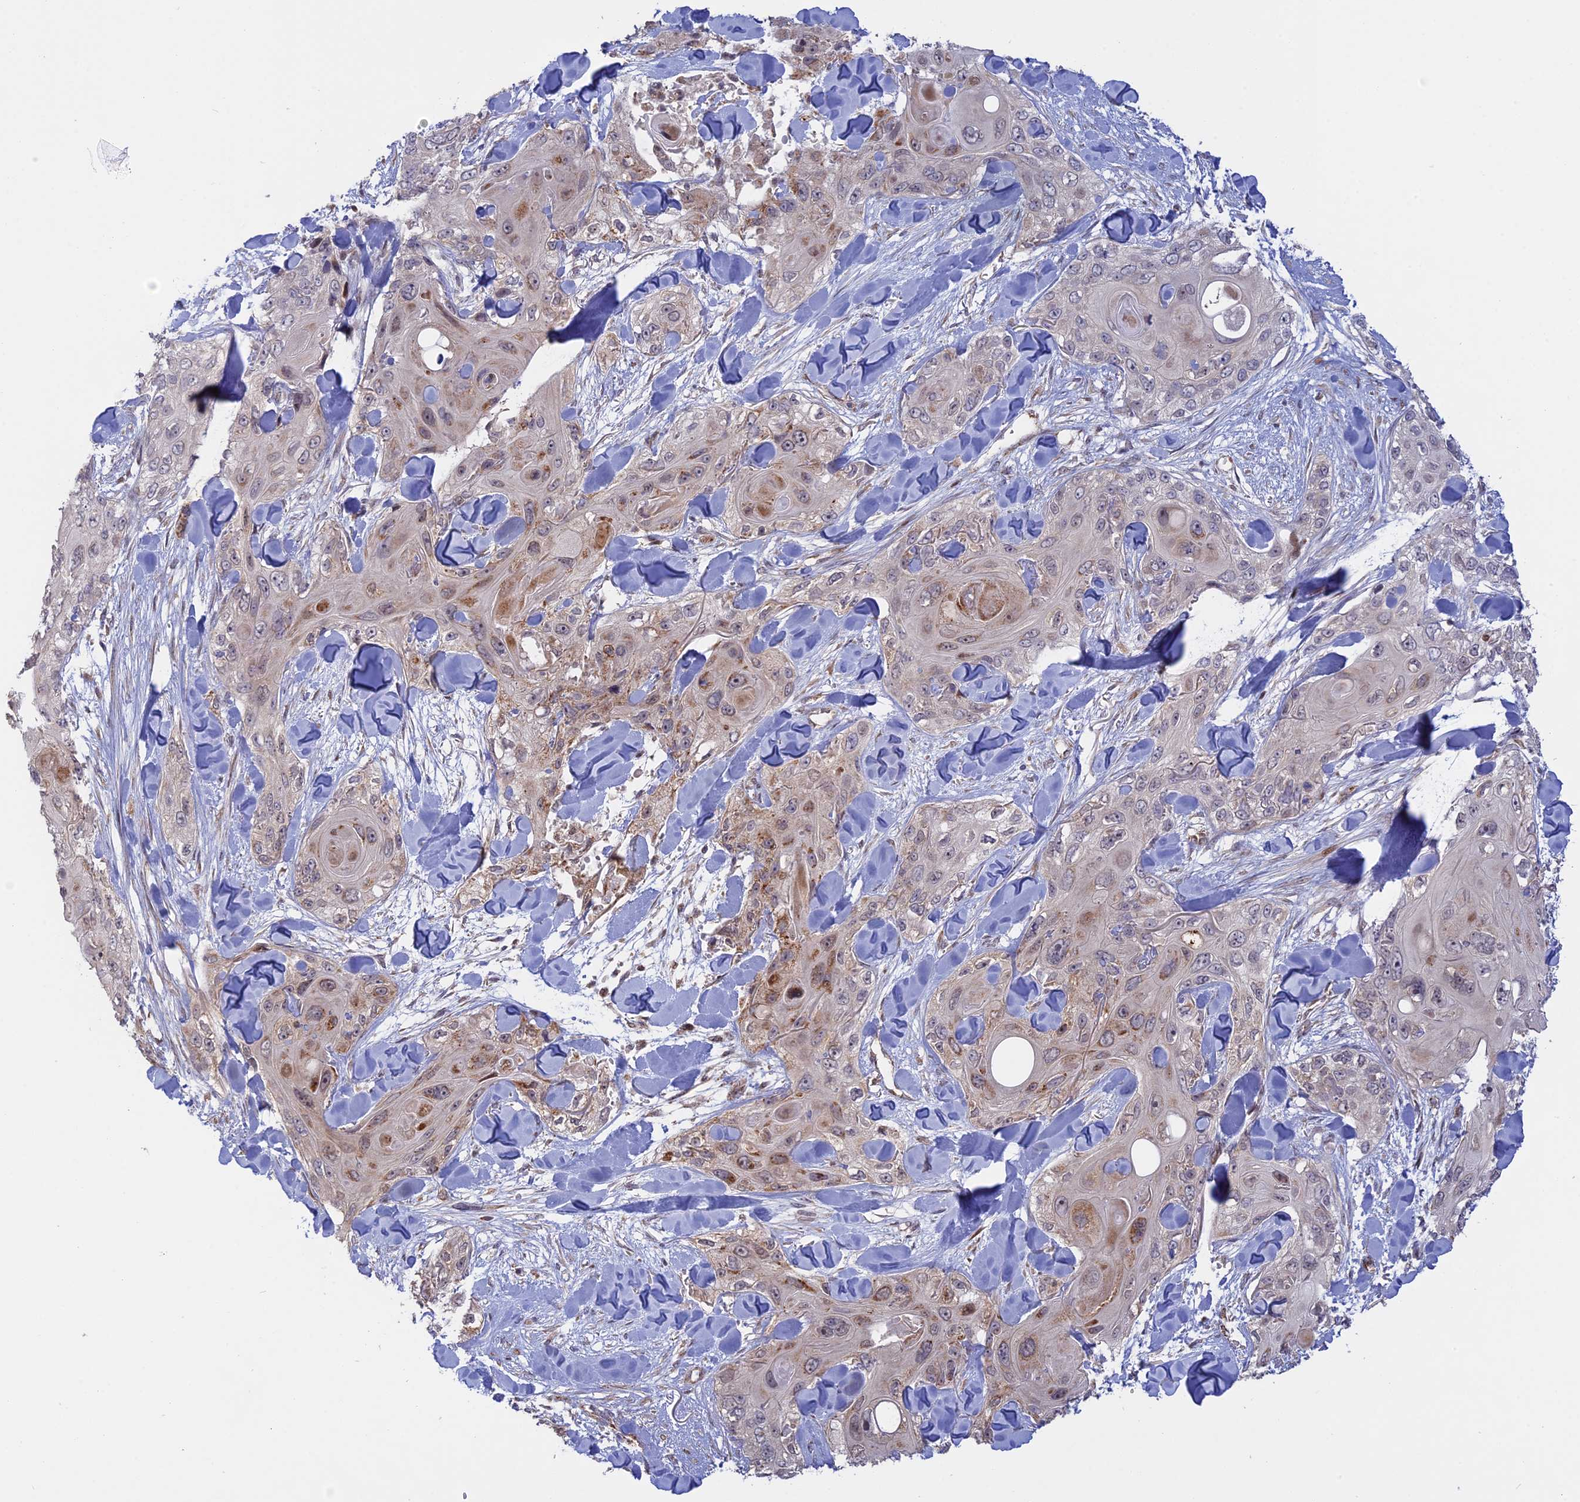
{"staining": {"intensity": "moderate", "quantity": "<25%", "location": "cytoplasmic/membranous"}, "tissue": "skin cancer", "cell_type": "Tumor cells", "image_type": "cancer", "snomed": [{"axis": "morphology", "description": "Normal tissue, NOS"}, {"axis": "morphology", "description": "Squamous cell carcinoma, NOS"}, {"axis": "topography", "description": "Skin"}], "caption": "Protein staining by immunohistochemistry (IHC) reveals moderate cytoplasmic/membranous positivity in about <25% of tumor cells in skin cancer (squamous cell carcinoma). (DAB (3,3'-diaminobenzidine) IHC, brown staining for protein, blue staining for nuclei).", "gene": "GSKIP", "patient": {"sex": "male", "age": 72}}